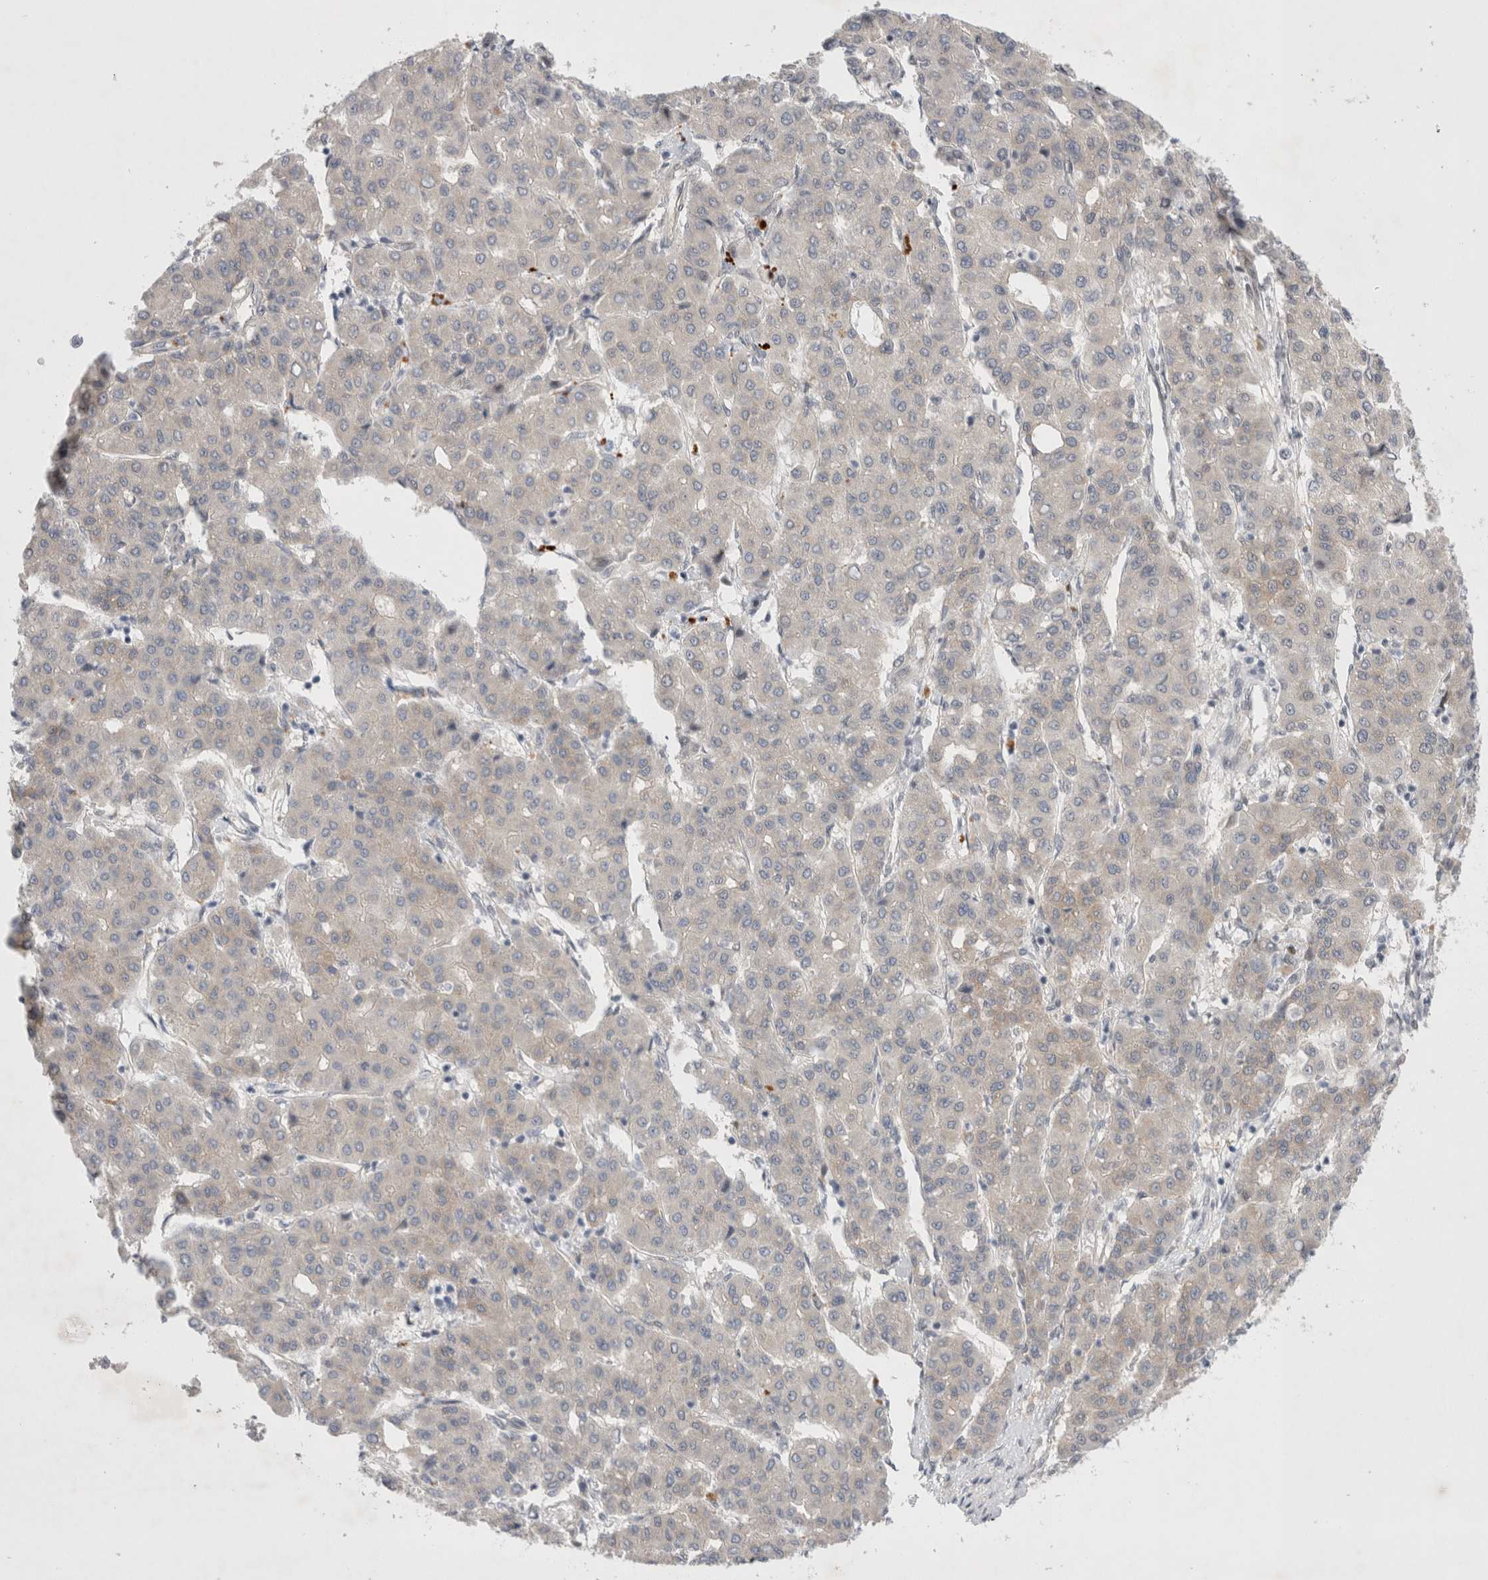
{"staining": {"intensity": "negative", "quantity": "none", "location": "none"}, "tissue": "liver cancer", "cell_type": "Tumor cells", "image_type": "cancer", "snomed": [{"axis": "morphology", "description": "Carcinoma, Hepatocellular, NOS"}, {"axis": "topography", "description": "Liver"}], "caption": "This histopathology image is of liver cancer (hepatocellular carcinoma) stained with immunohistochemistry (IHC) to label a protein in brown with the nuclei are counter-stained blue. There is no expression in tumor cells.", "gene": "WIPF2", "patient": {"sex": "male", "age": 65}}